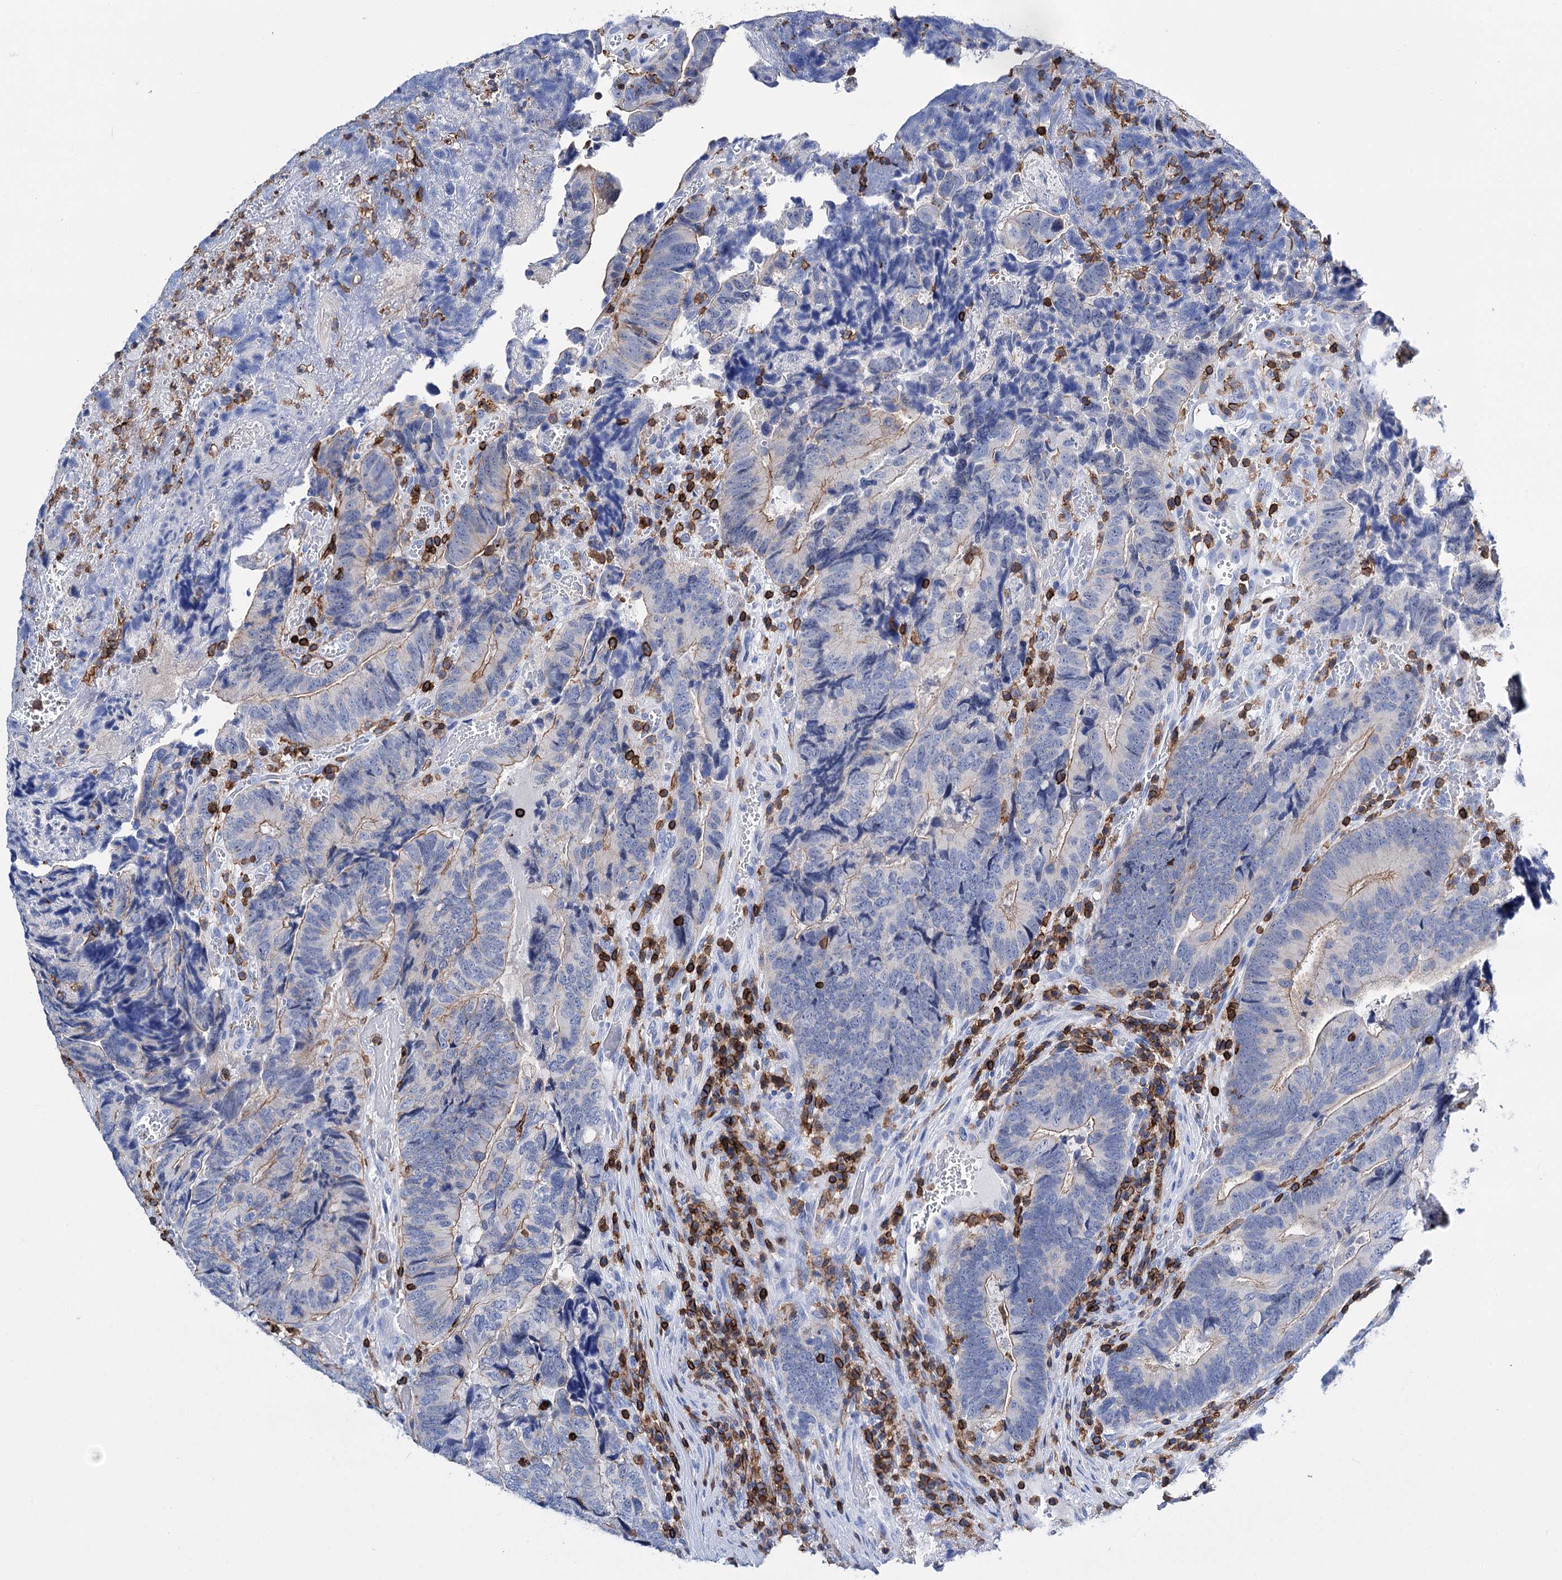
{"staining": {"intensity": "weak", "quantity": "25%-75%", "location": "cytoplasmic/membranous"}, "tissue": "colorectal cancer", "cell_type": "Tumor cells", "image_type": "cancer", "snomed": [{"axis": "morphology", "description": "Adenocarcinoma, NOS"}, {"axis": "topography", "description": "Colon"}], "caption": "High-power microscopy captured an immunohistochemistry histopathology image of adenocarcinoma (colorectal), revealing weak cytoplasmic/membranous staining in approximately 25%-75% of tumor cells.", "gene": "DEF6", "patient": {"sex": "female", "age": 67}}